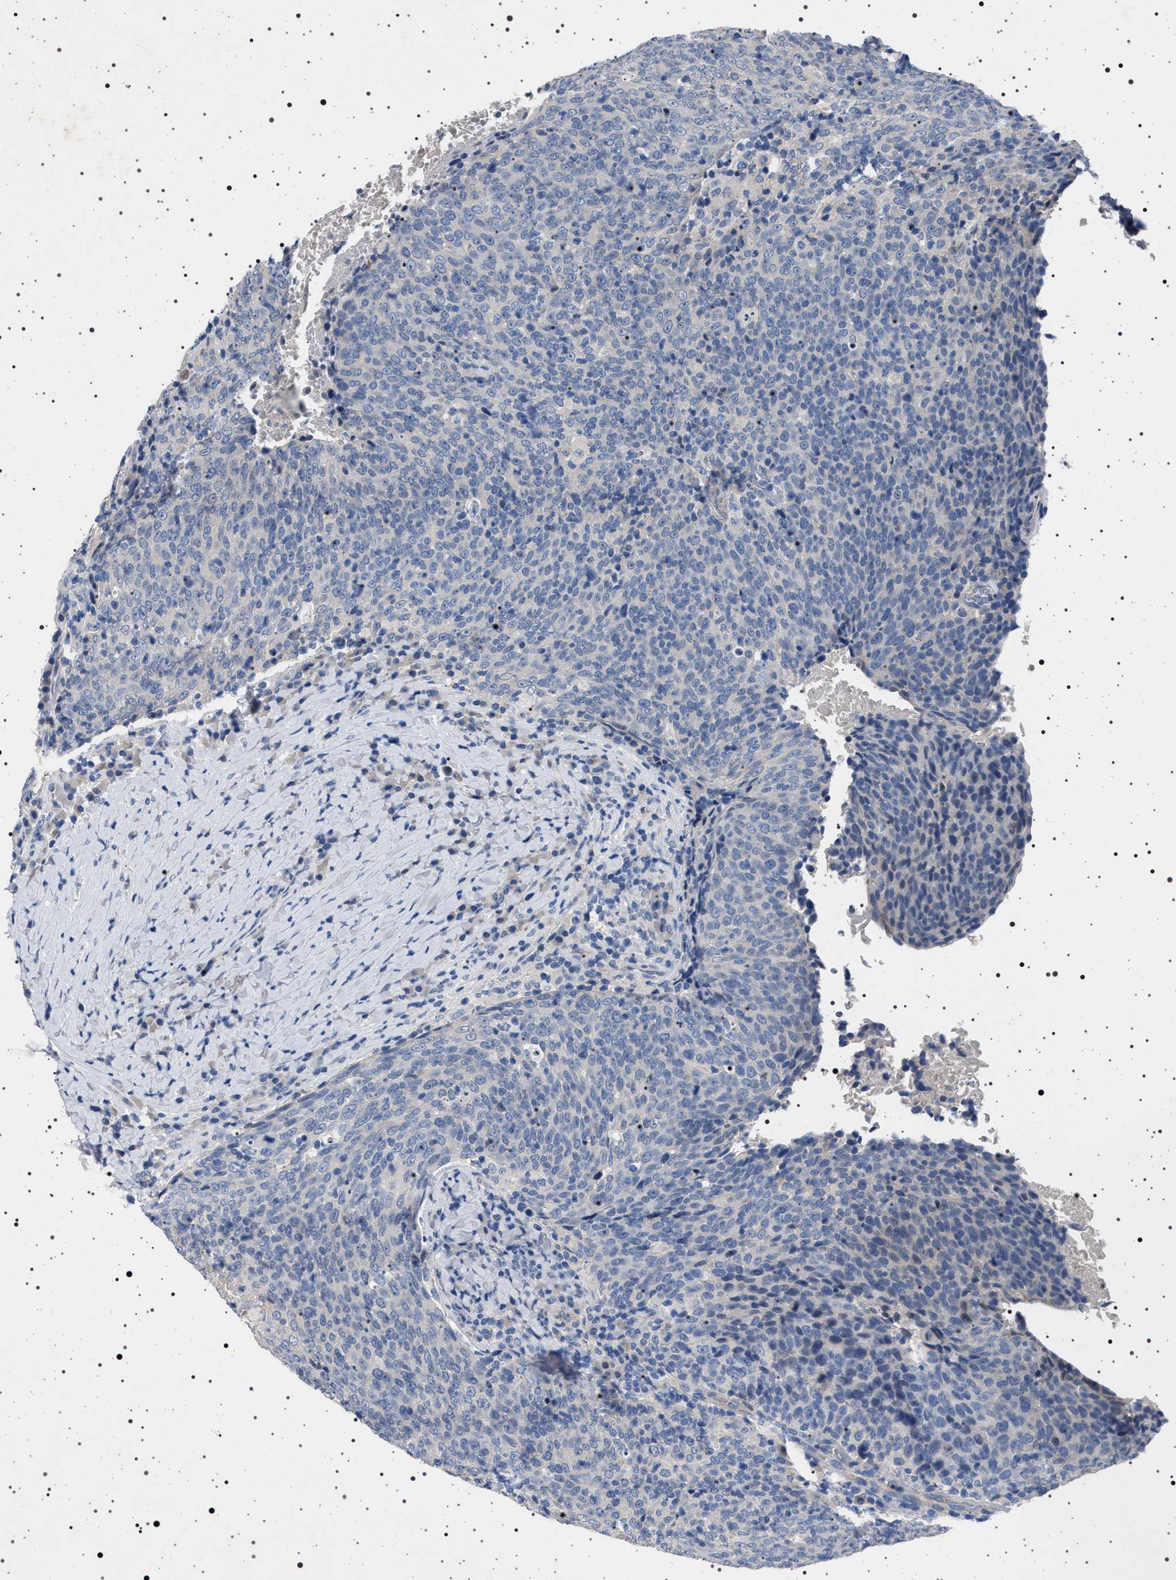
{"staining": {"intensity": "negative", "quantity": "none", "location": "none"}, "tissue": "head and neck cancer", "cell_type": "Tumor cells", "image_type": "cancer", "snomed": [{"axis": "morphology", "description": "Squamous cell carcinoma, NOS"}, {"axis": "morphology", "description": "Squamous cell carcinoma, metastatic, NOS"}, {"axis": "topography", "description": "Lymph node"}, {"axis": "topography", "description": "Head-Neck"}], "caption": "This is an immunohistochemistry (IHC) micrograph of head and neck cancer (metastatic squamous cell carcinoma). There is no staining in tumor cells.", "gene": "NAT9", "patient": {"sex": "male", "age": 62}}